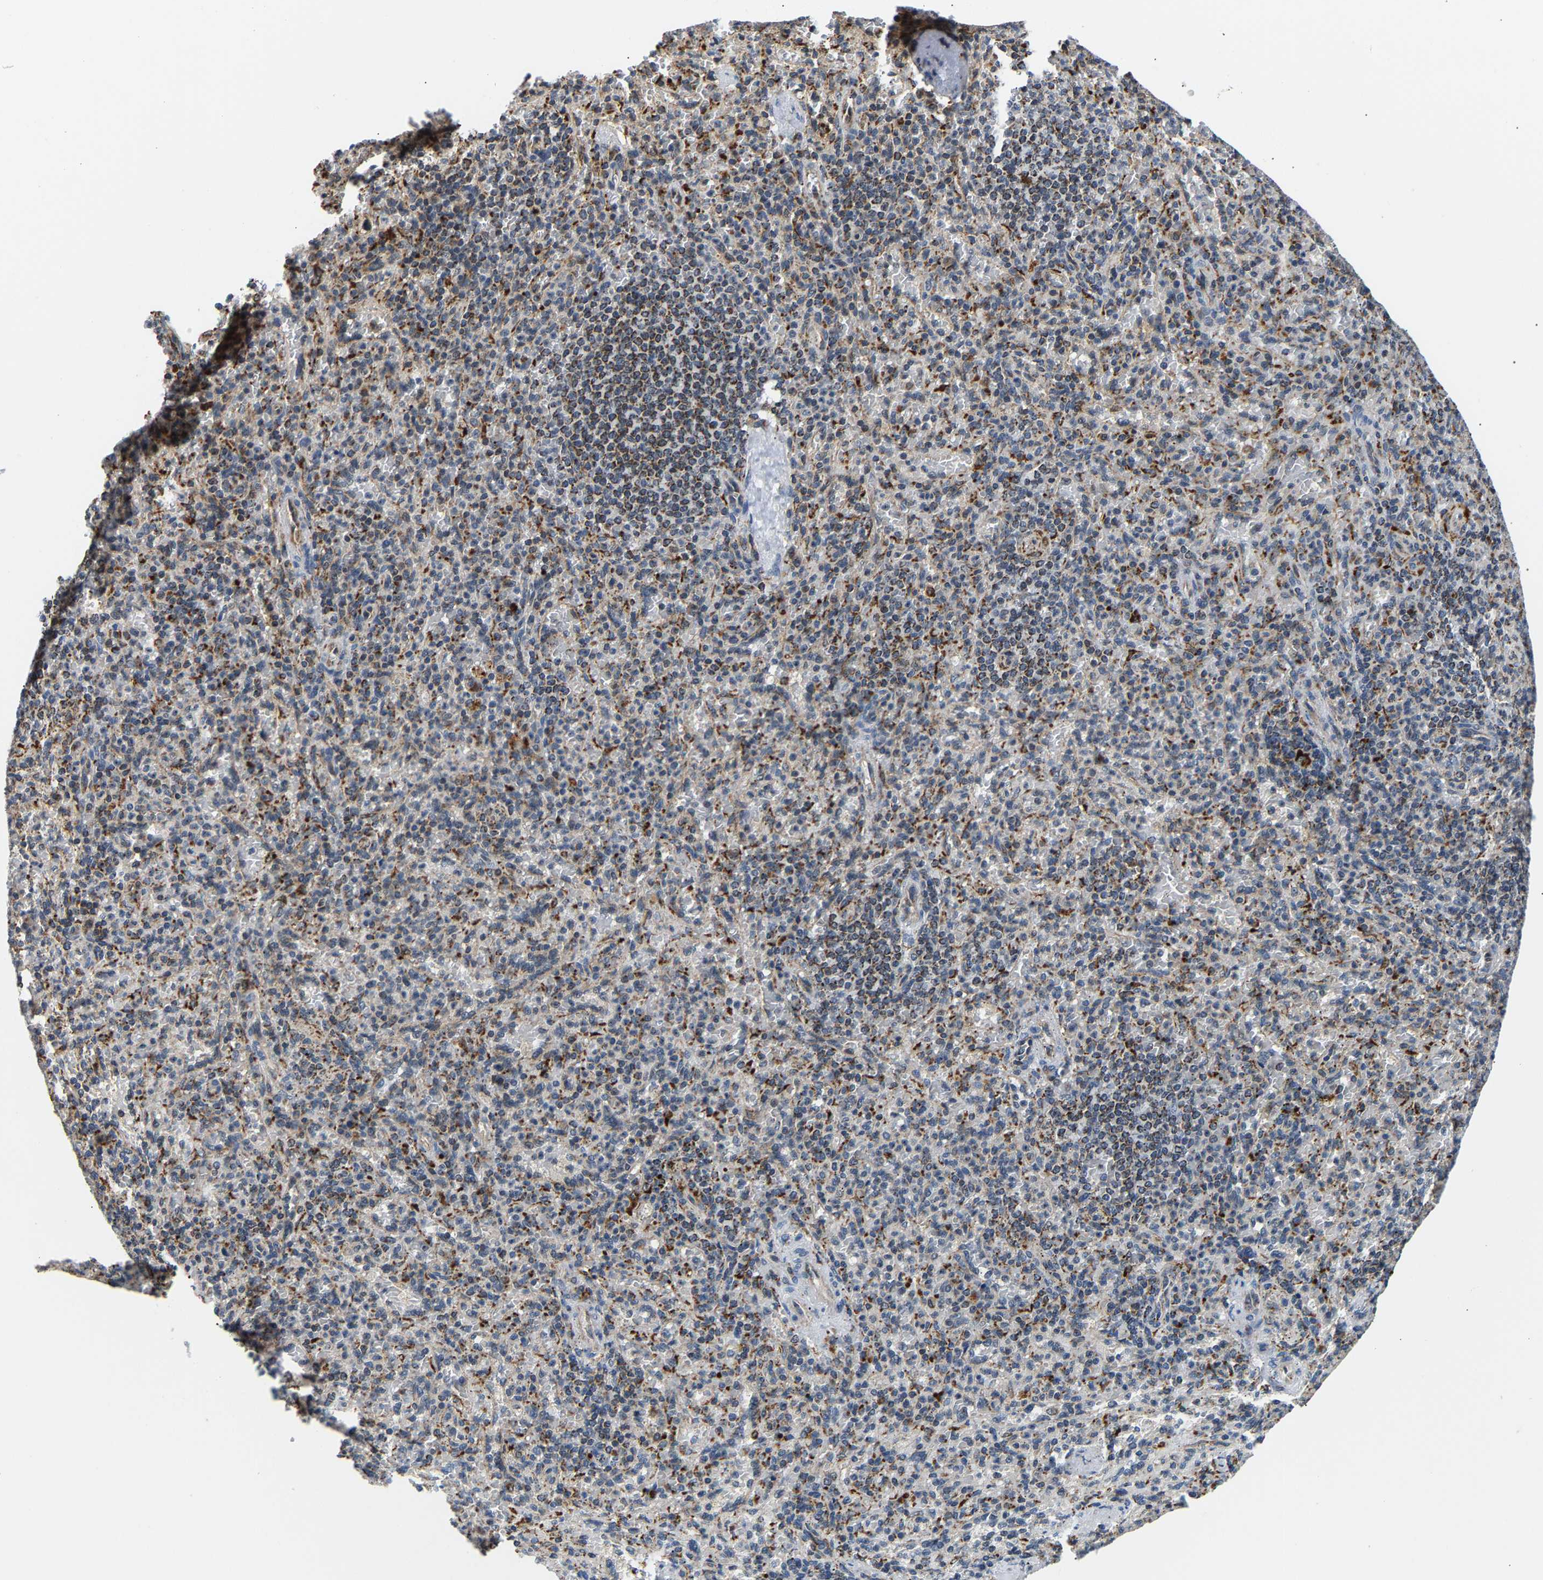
{"staining": {"intensity": "weak", "quantity": "25%-75%", "location": "cytoplasmic/membranous"}, "tissue": "spleen", "cell_type": "Cells in red pulp", "image_type": "normal", "snomed": [{"axis": "morphology", "description": "Normal tissue, NOS"}, {"axis": "topography", "description": "Spleen"}], "caption": "Immunohistochemical staining of benign spleen displays low levels of weak cytoplasmic/membranous expression in approximately 25%-75% of cells in red pulp. (IHC, brightfield microscopy, high magnification).", "gene": "GIMAP7", "patient": {"sex": "female", "age": 74}}